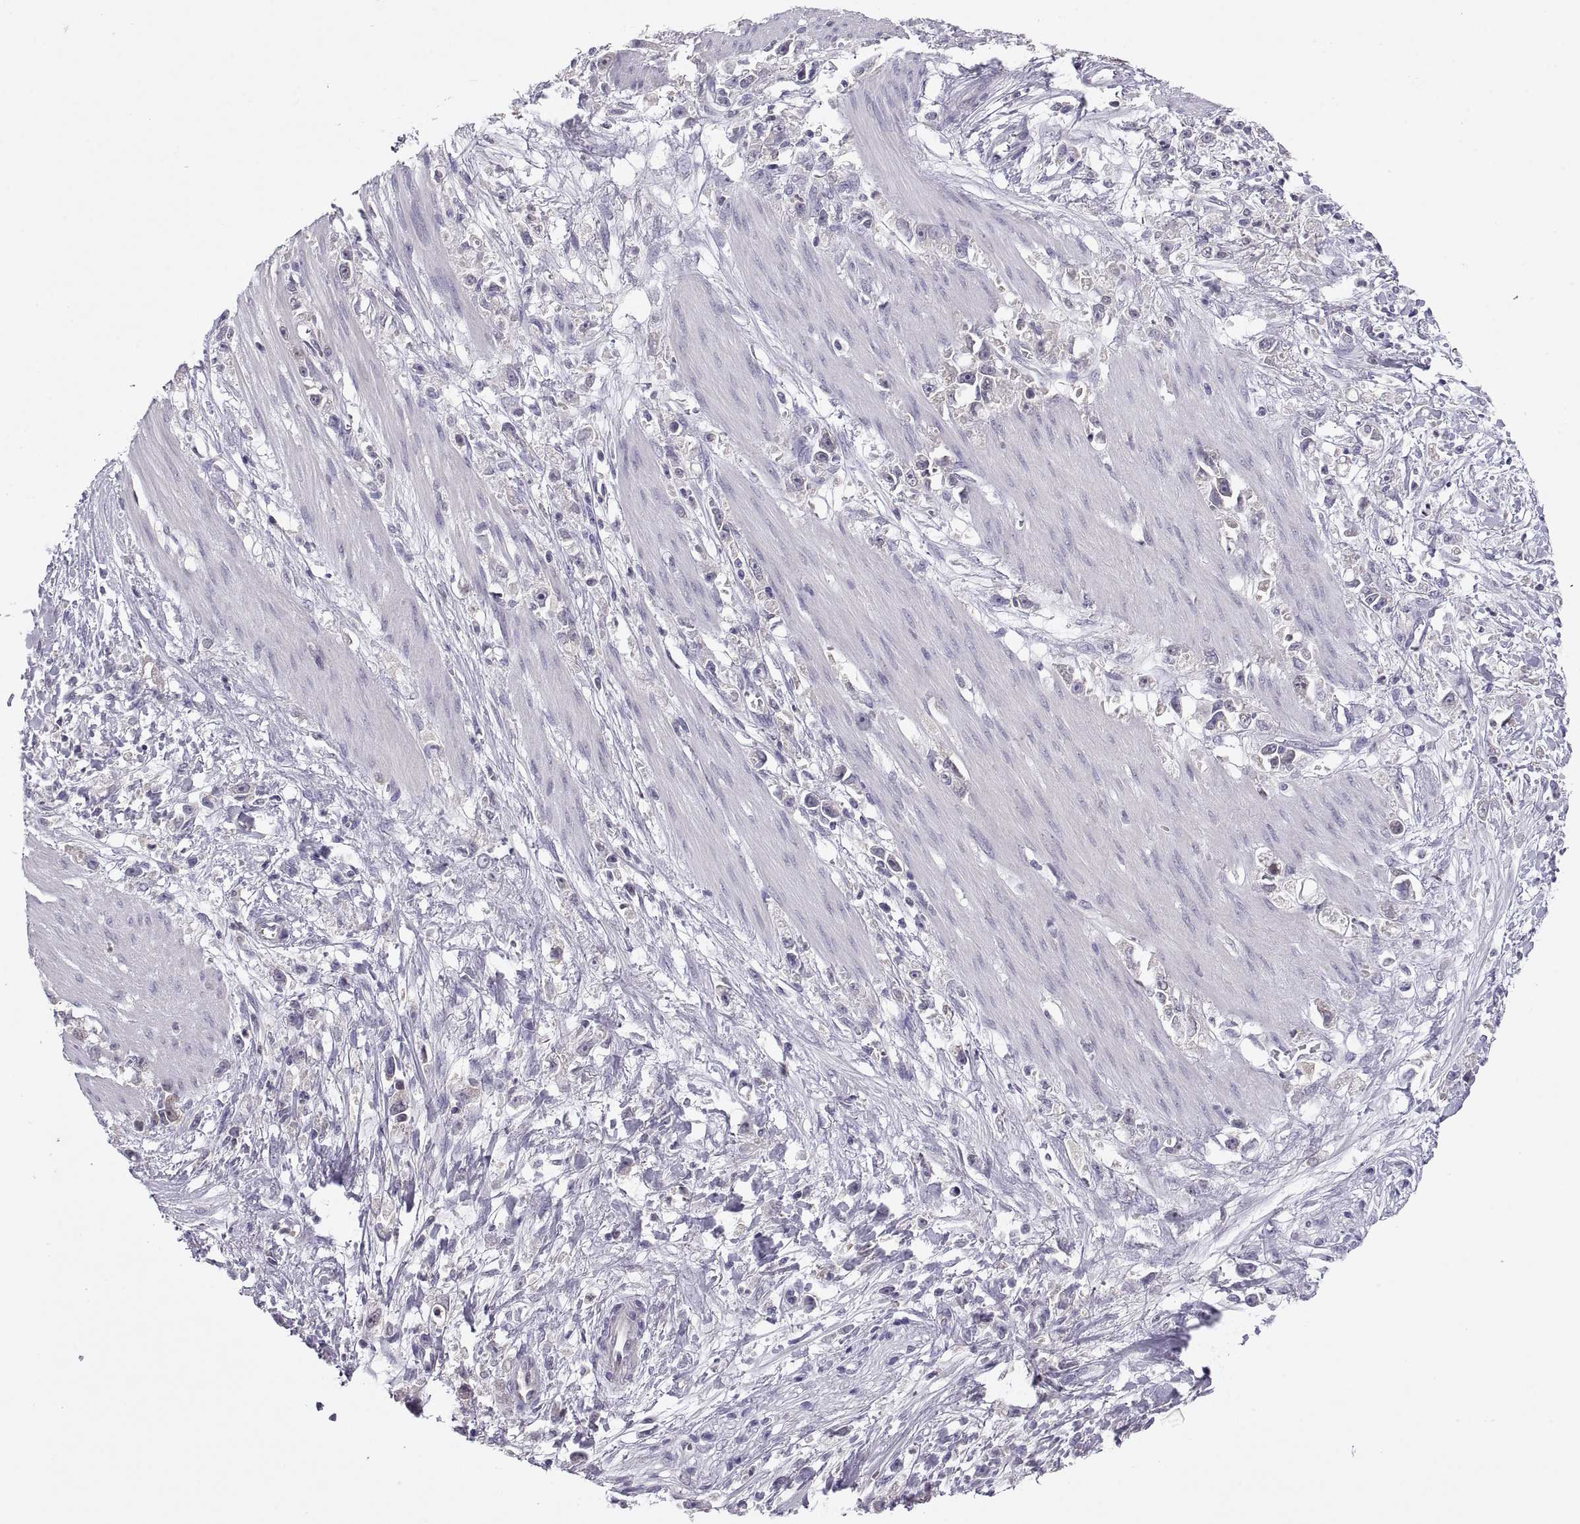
{"staining": {"intensity": "negative", "quantity": "none", "location": "none"}, "tissue": "stomach cancer", "cell_type": "Tumor cells", "image_type": "cancer", "snomed": [{"axis": "morphology", "description": "Adenocarcinoma, NOS"}, {"axis": "topography", "description": "Stomach"}], "caption": "This is a histopathology image of immunohistochemistry staining of adenocarcinoma (stomach), which shows no staining in tumor cells. Nuclei are stained in blue.", "gene": "FGF9", "patient": {"sex": "female", "age": 59}}